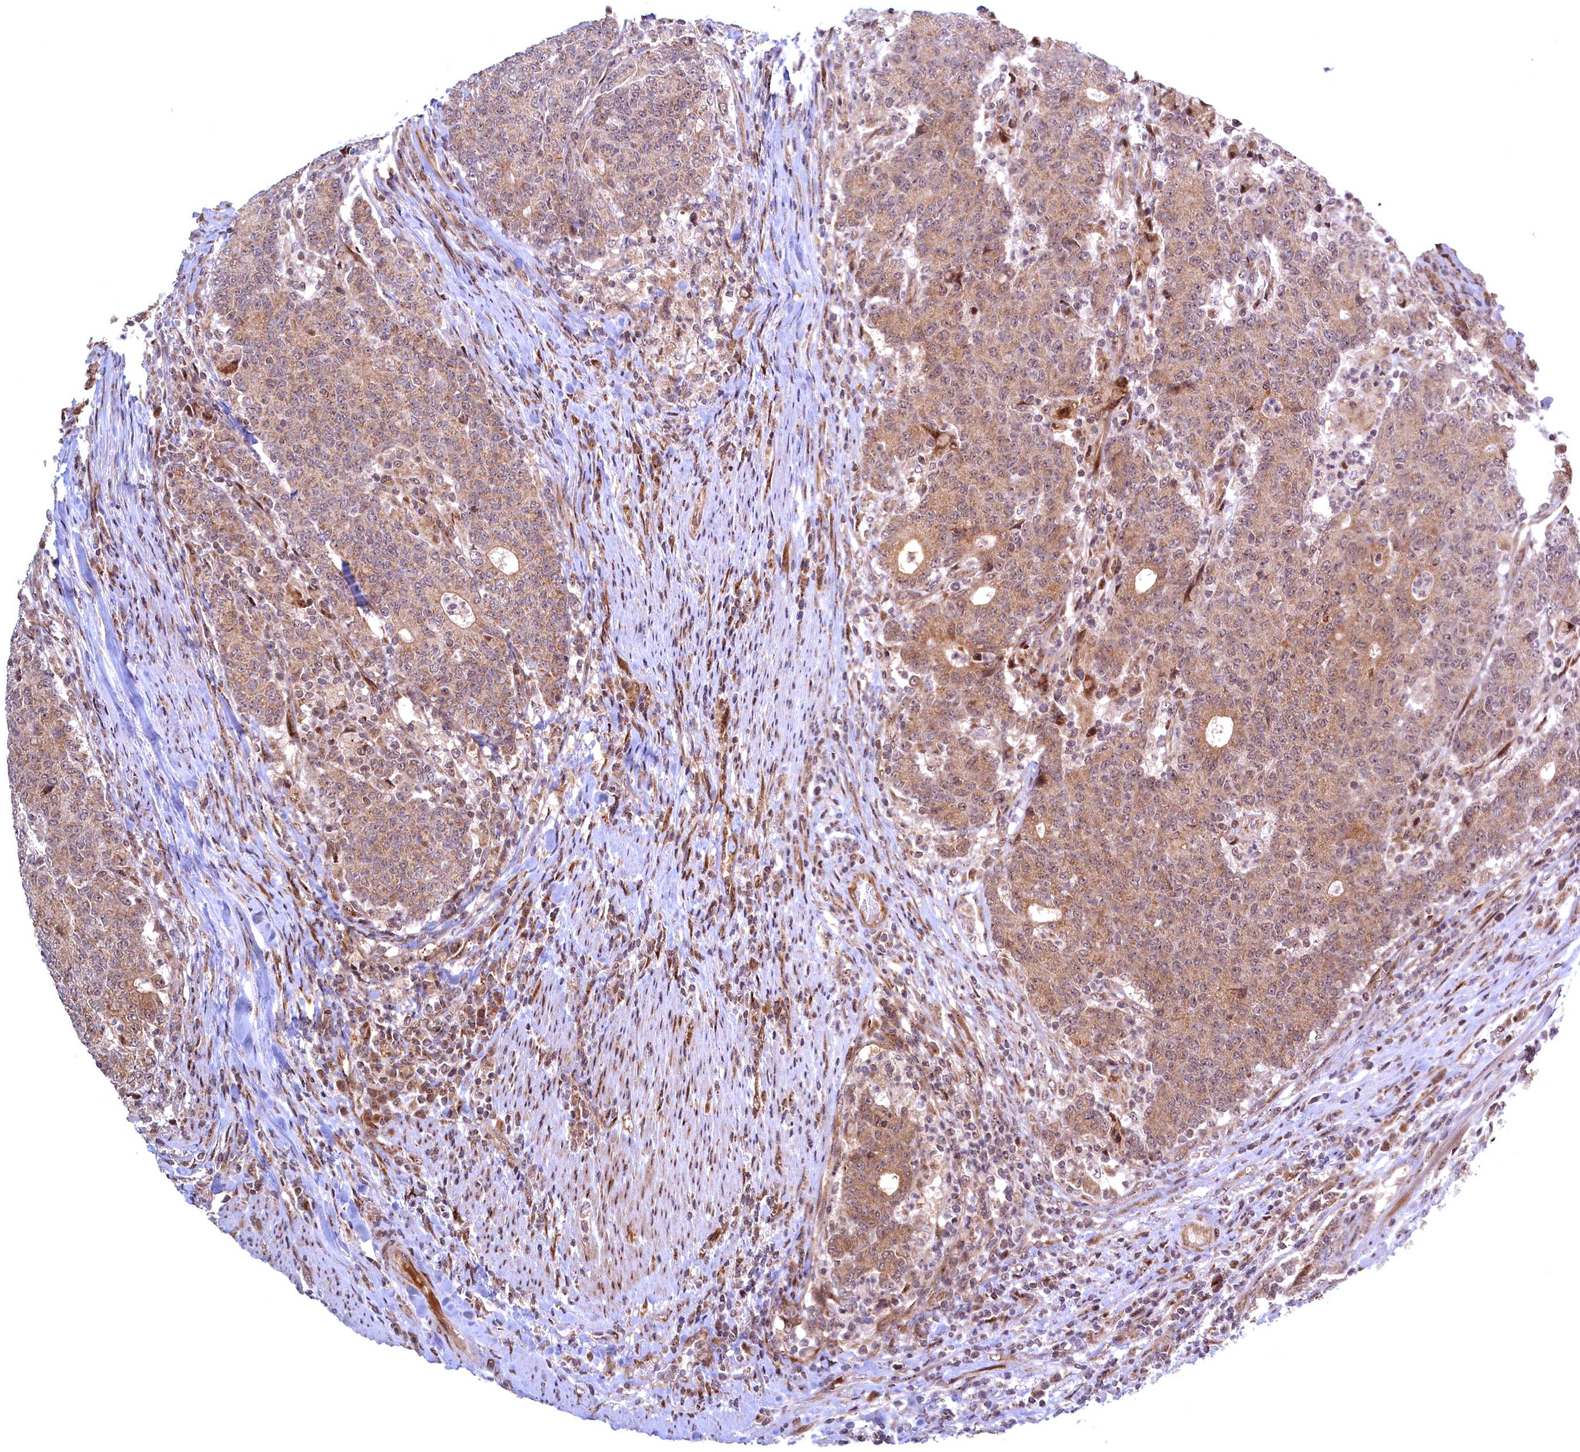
{"staining": {"intensity": "moderate", "quantity": ">75%", "location": "cytoplasmic/membranous"}, "tissue": "colorectal cancer", "cell_type": "Tumor cells", "image_type": "cancer", "snomed": [{"axis": "morphology", "description": "Adenocarcinoma, NOS"}, {"axis": "topography", "description": "Colon"}], "caption": "Colorectal adenocarcinoma was stained to show a protein in brown. There is medium levels of moderate cytoplasmic/membranous staining in about >75% of tumor cells. The protein is stained brown, and the nuclei are stained in blue (DAB IHC with brightfield microscopy, high magnification).", "gene": "PLA2G10", "patient": {"sex": "female", "age": 75}}